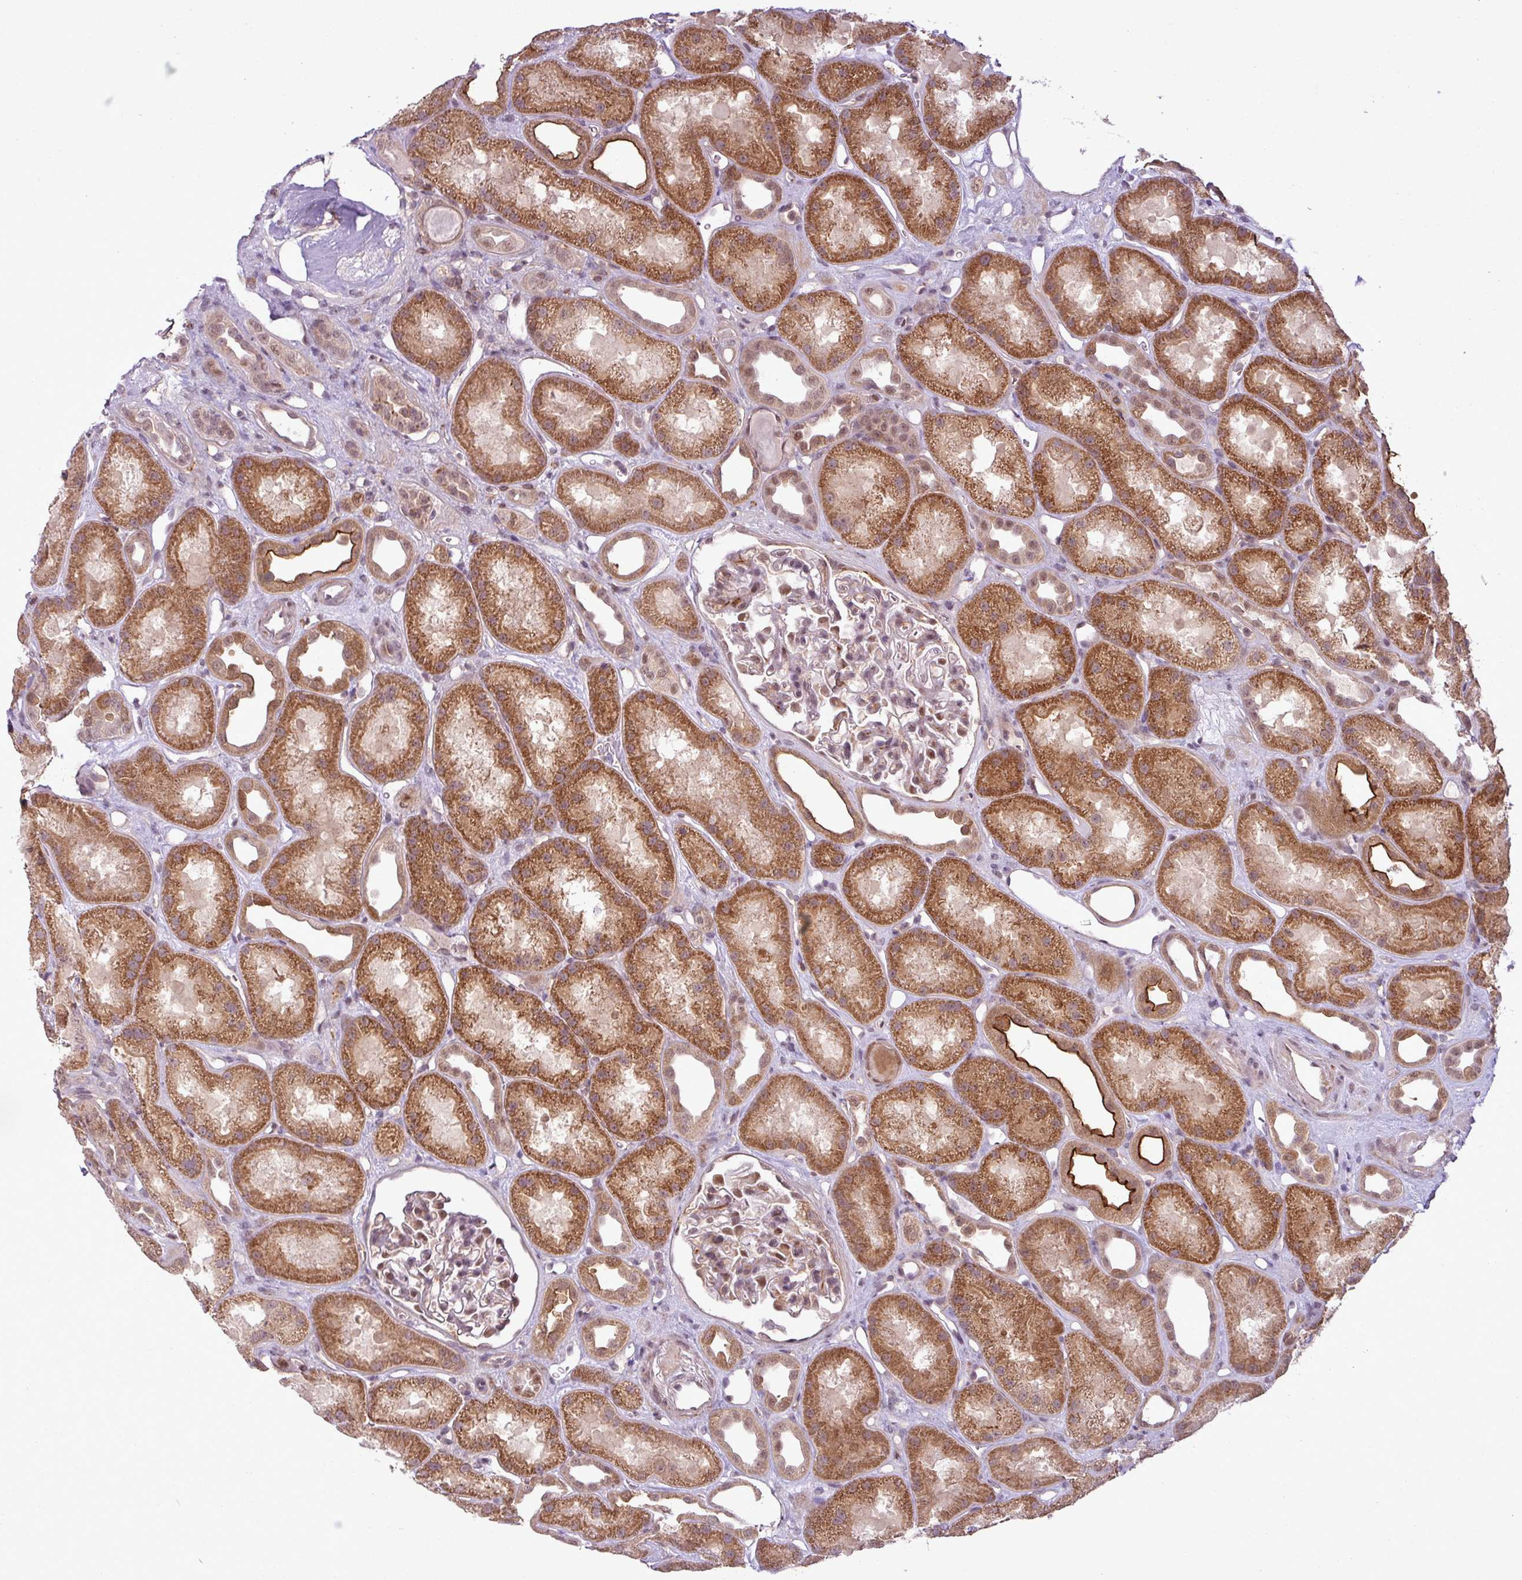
{"staining": {"intensity": "weak", "quantity": "25%-75%", "location": "nuclear"}, "tissue": "kidney", "cell_type": "Cells in glomeruli", "image_type": "normal", "snomed": [{"axis": "morphology", "description": "Normal tissue, NOS"}, {"axis": "topography", "description": "Kidney"}], "caption": "Immunohistochemistry (IHC) (DAB (3,3'-diaminobenzidine)) staining of unremarkable human kidney exhibits weak nuclear protein expression in about 25%-75% of cells in glomeruli. Nuclei are stained in blue.", "gene": "ZC2HC1C", "patient": {"sex": "male", "age": 61}}